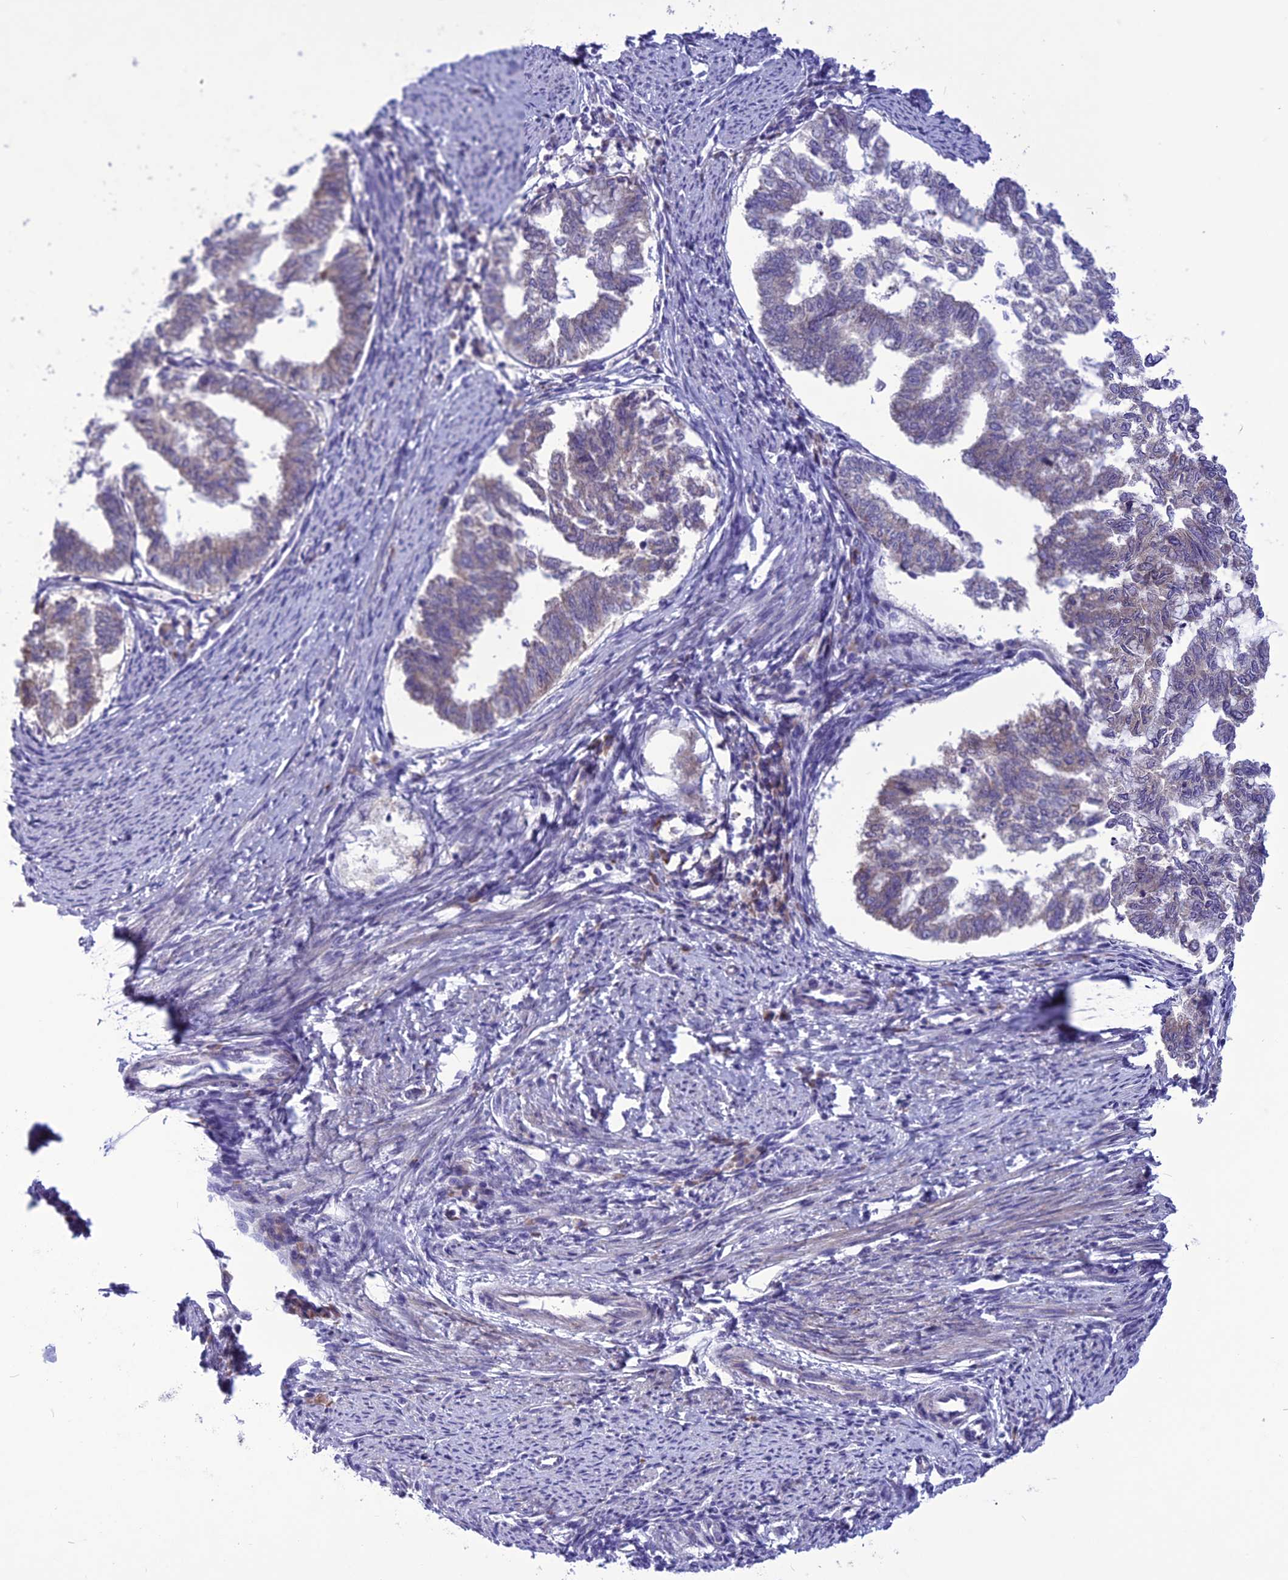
{"staining": {"intensity": "moderate", "quantity": "<25%", "location": "cytoplasmic/membranous"}, "tissue": "endometrial cancer", "cell_type": "Tumor cells", "image_type": "cancer", "snomed": [{"axis": "morphology", "description": "Adenocarcinoma, NOS"}, {"axis": "topography", "description": "Endometrium"}], "caption": "This is an image of IHC staining of adenocarcinoma (endometrial), which shows moderate expression in the cytoplasmic/membranous of tumor cells.", "gene": "PSMF1", "patient": {"sex": "female", "age": 79}}